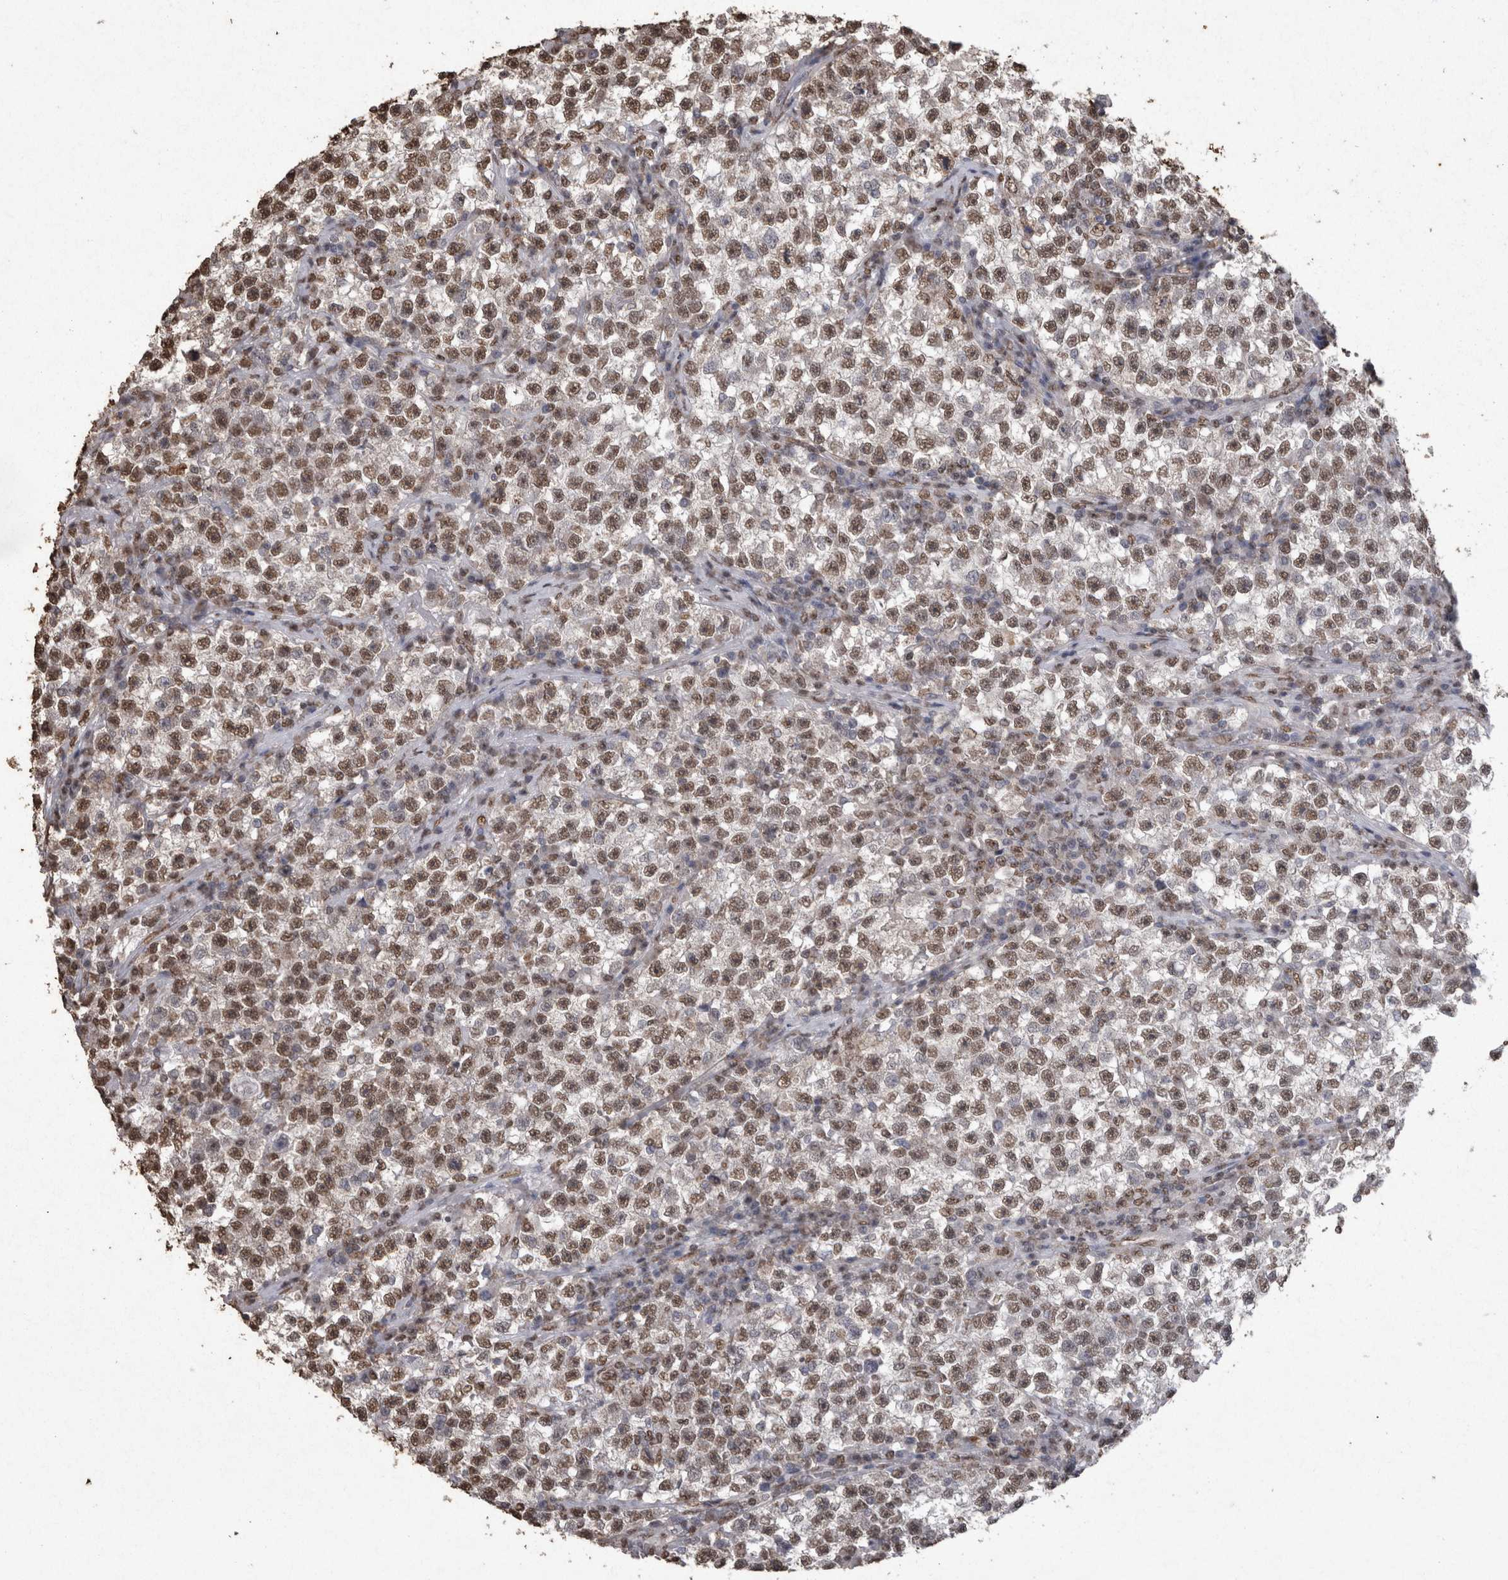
{"staining": {"intensity": "moderate", "quantity": ">75%", "location": "nuclear"}, "tissue": "testis cancer", "cell_type": "Tumor cells", "image_type": "cancer", "snomed": [{"axis": "morphology", "description": "Seminoma, NOS"}, {"axis": "topography", "description": "Testis"}], "caption": "Moderate nuclear protein staining is present in about >75% of tumor cells in testis cancer (seminoma).", "gene": "SMAD7", "patient": {"sex": "male", "age": 22}}